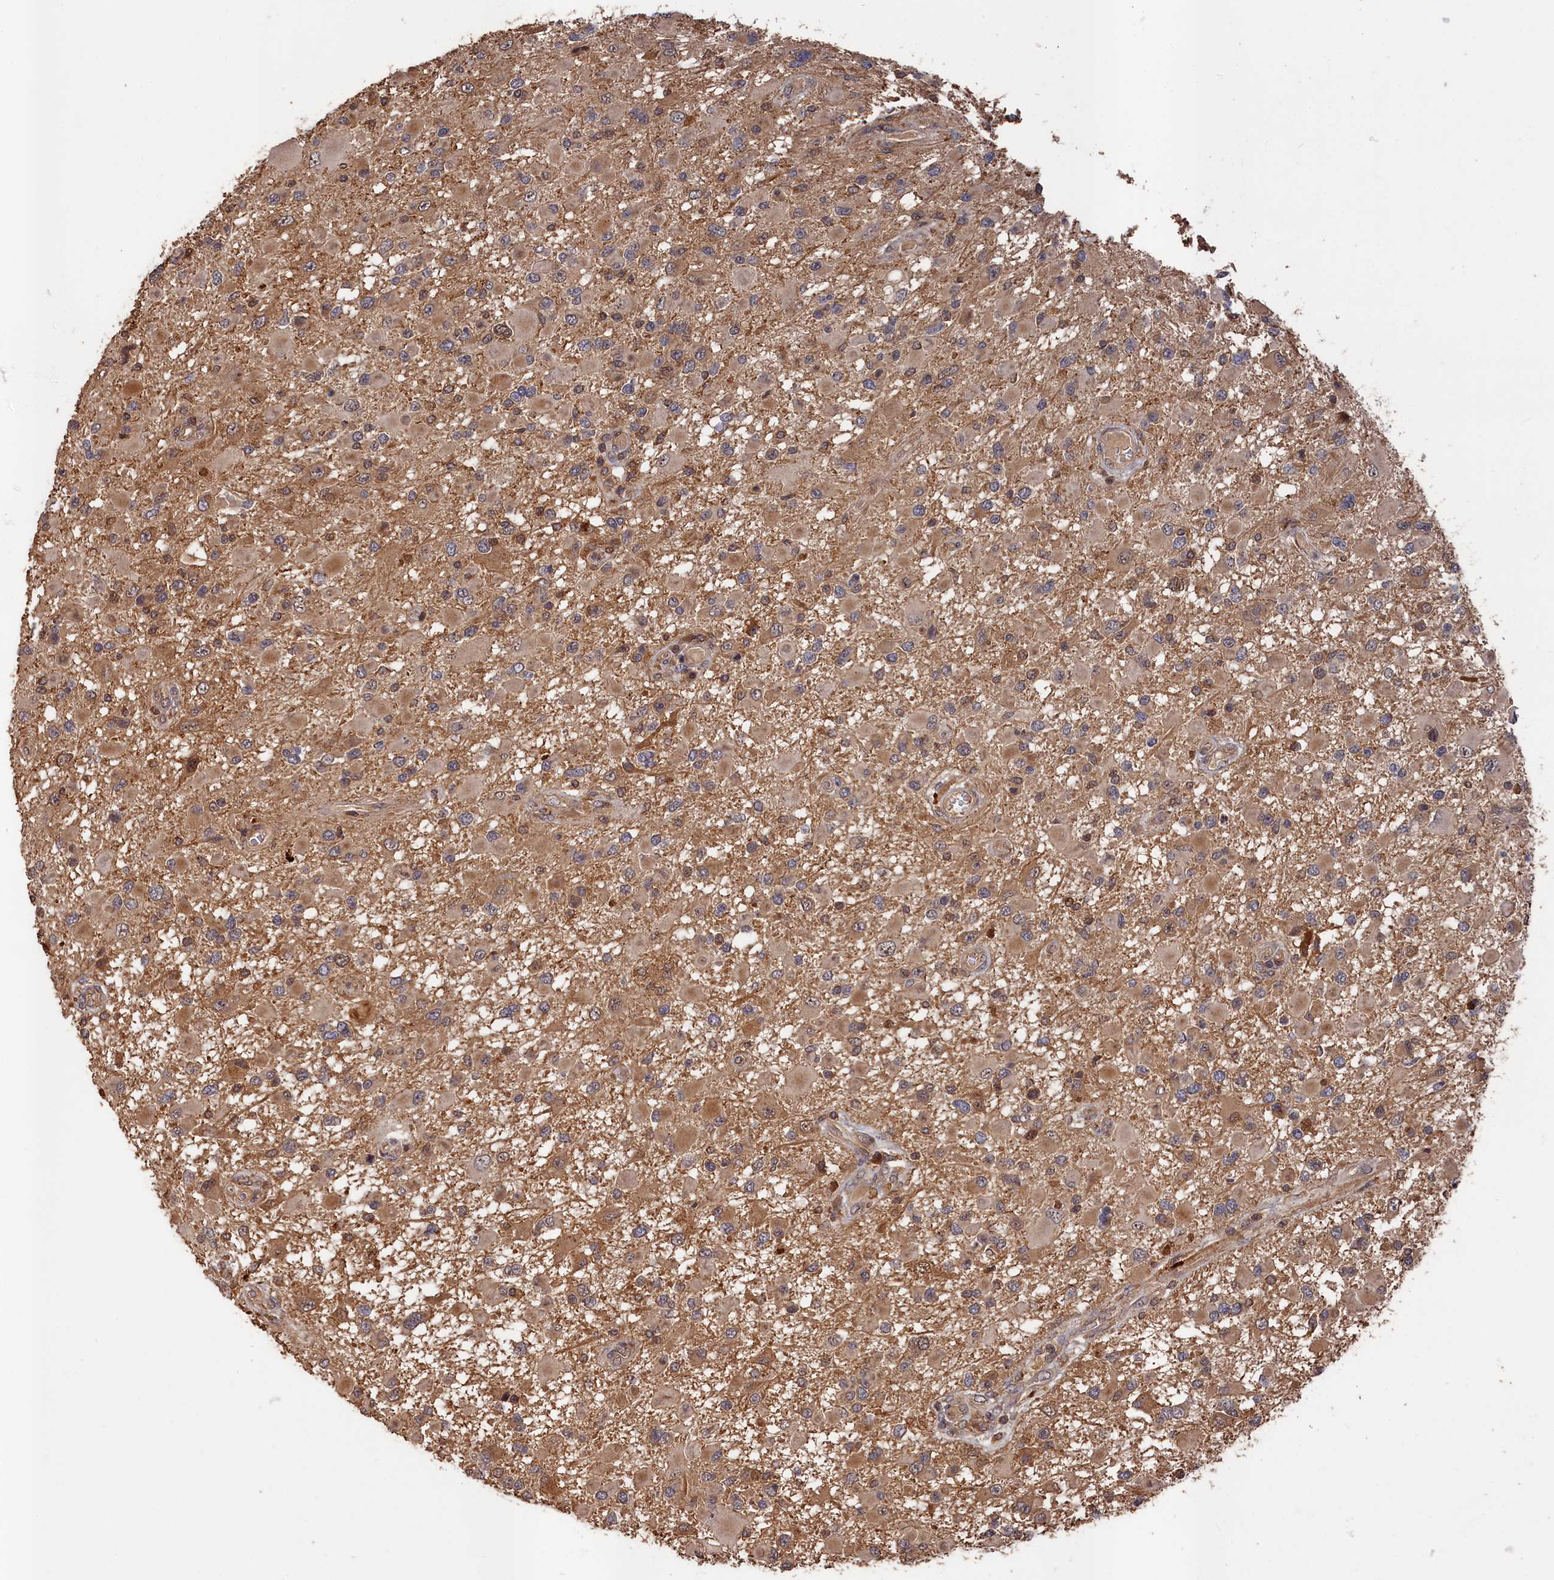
{"staining": {"intensity": "weak", "quantity": "25%-75%", "location": "cytoplasmic/membranous"}, "tissue": "glioma", "cell_type": "Tumor cells", "image_type": "cancer", "snomed": [{"axis": "morphology", "description": "Glioma, malignant, High grade"}, {"axis": "topography", "description": "Brain"}], "caption": "Protein expression by immunohistochemistry (IHC) shows weak cytoplasmic/membranous expression in approximately 25%-75% of tumor cells in glioma. The staining is performed using DAB (3,3'-diaminobenzidine) brown chromogen to label protein expression. The nuclei are counter-stained blue using hematoxylin.", "gene": "RMI2", "patient": {"sex": "male", "age": 53}}